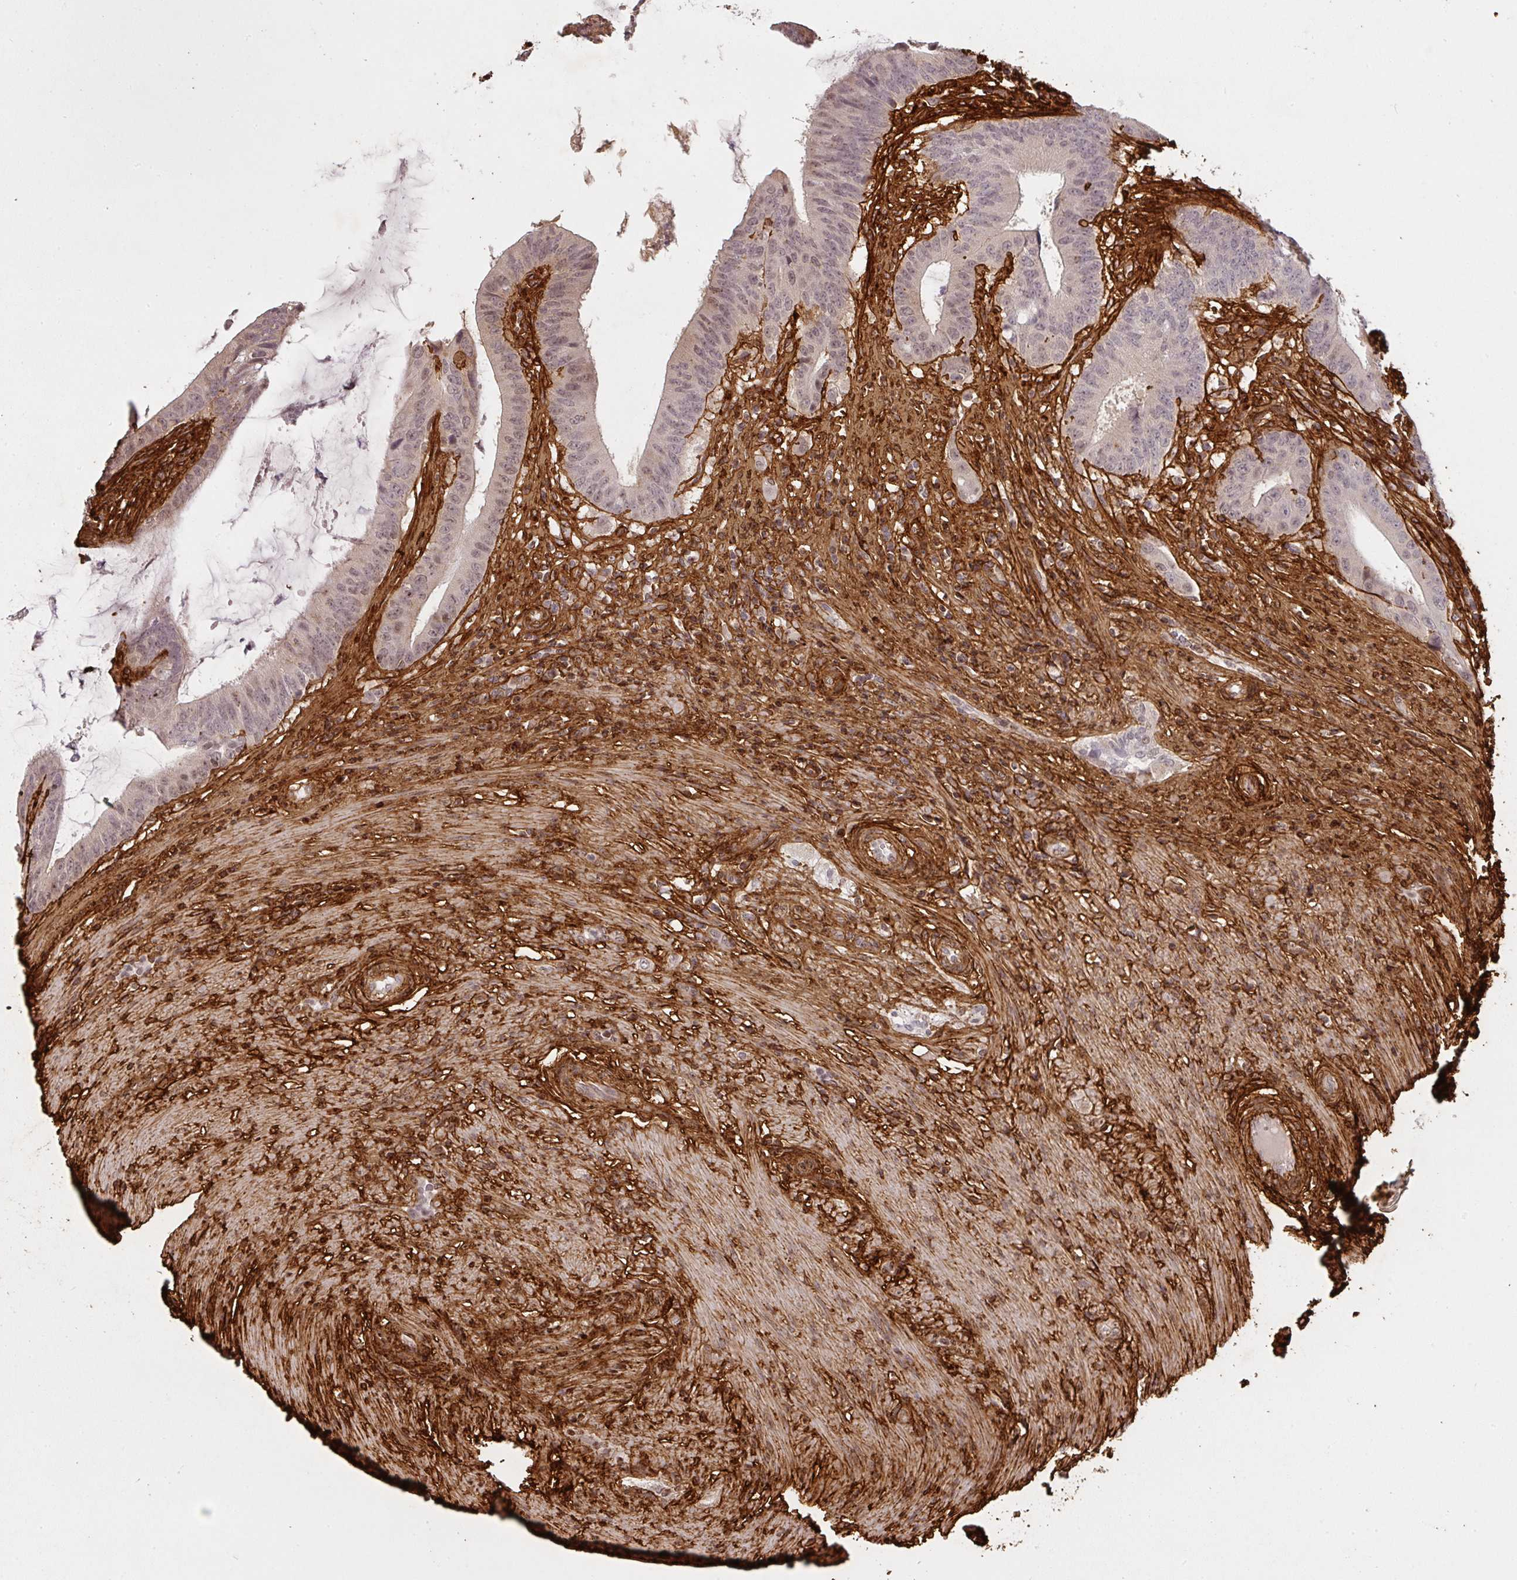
{"staining": {"intensity": "weak", "quantity": "<25%", "location": "cytoplasmic/membranous"}, "tissue": "colorectal cancer", "cell_type": "Tumor cells", "image_type": "cancer", "snomed": [{"axis": "morphology", "description": "Adenocarcinoma, NOS"}, {"axis": "topography", "description": "Colon"}], "caption": "Immunohistochemistry histopathology image of neoplastic tissue: colorectal cancer (adenocarcinoma) stained with DAB exhibits no significant protein positivity in tumor cells.", "gene": "COL3A1", "patient": {"sex": "female", "age": 43}}